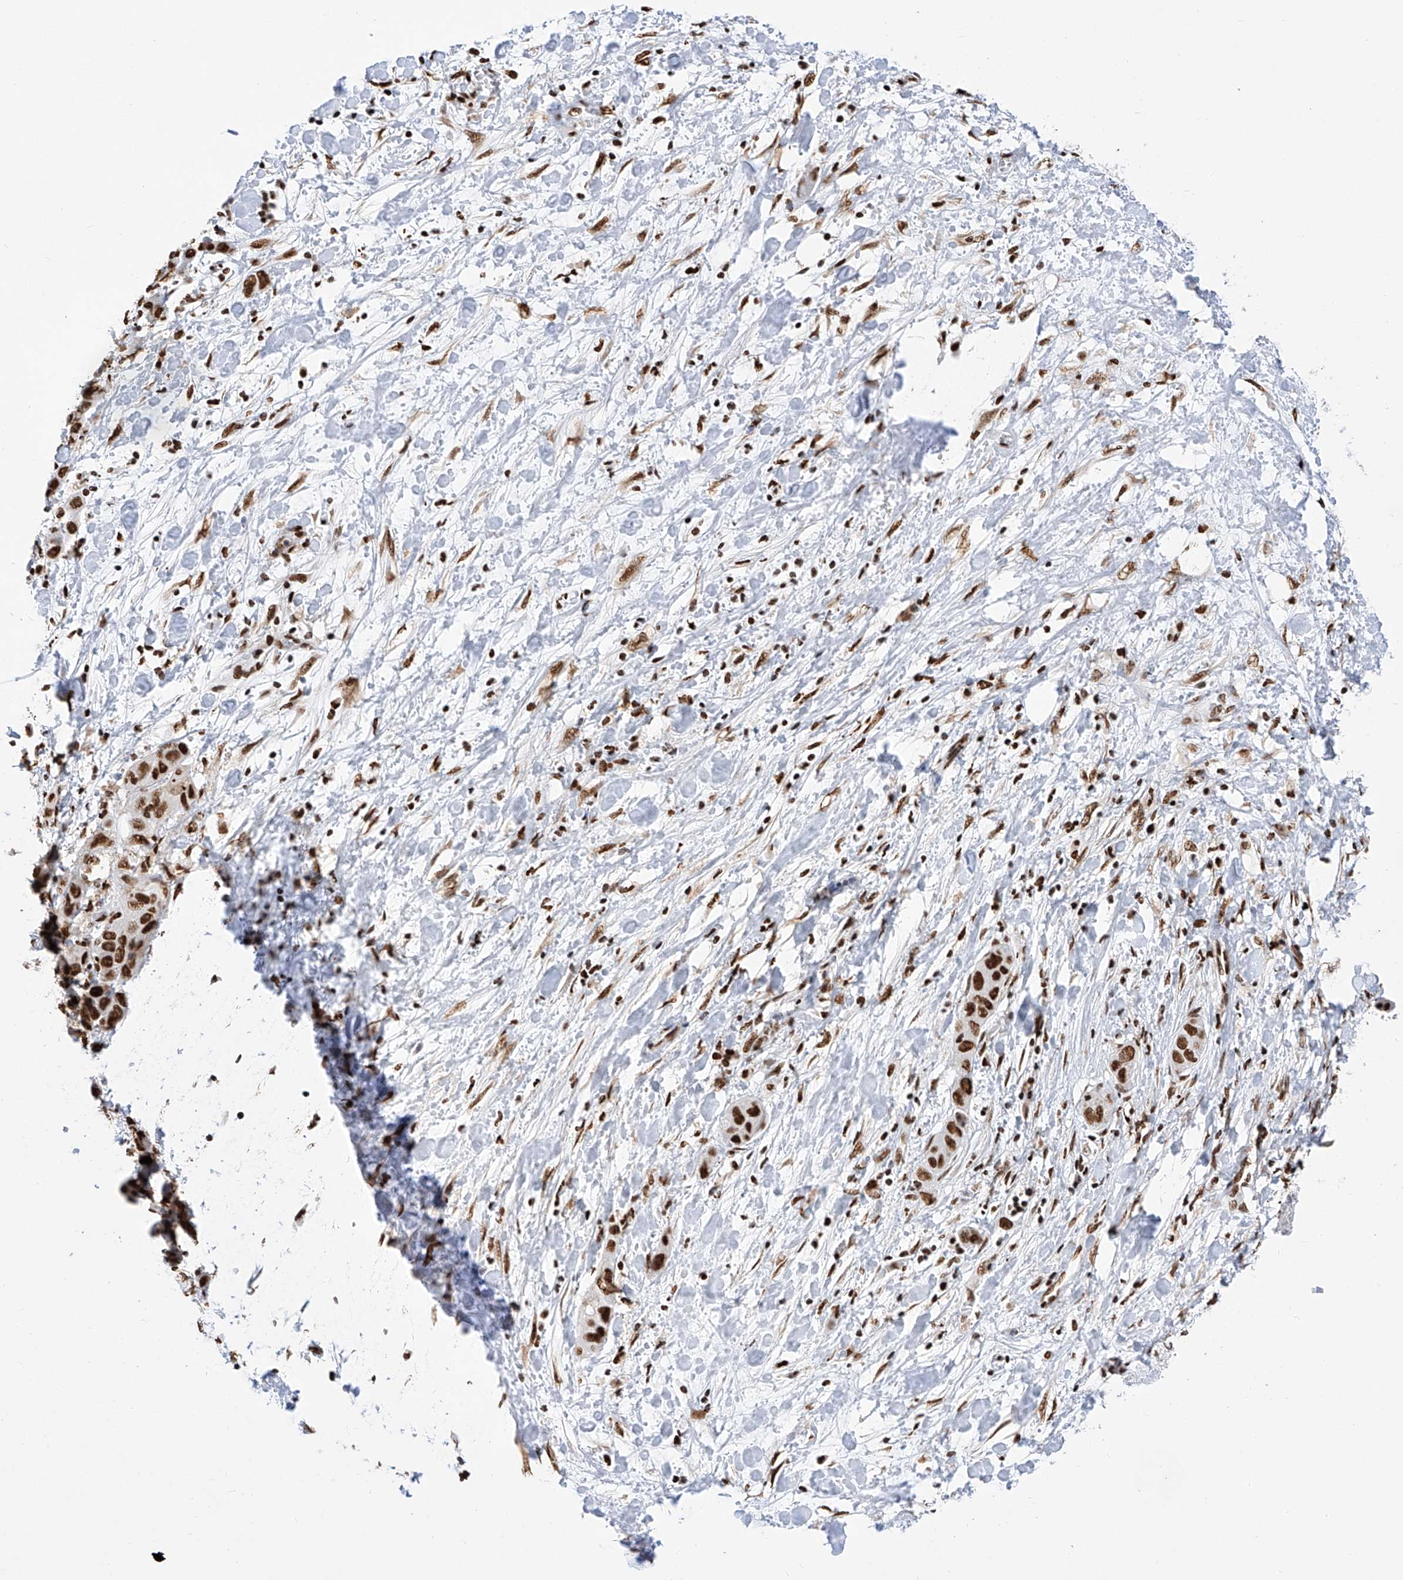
{"staining": {"intensity": "strong", "quantity": ">75%", "location": "nuclear"}, "tissue": "liver cancer", "cell_type": "Tumor cells", "image_type": "cancer", "snomed": [{"axis": "morphology", "description": "Cholangiocarcinoma"}, {"axis": "topography", "description": "Liver"}], "caption": "A high amount of strong nuclear expression is present in about >75% of tumor cells in liver cholangiocarcinoma tissue. (DAB IHC, brown staining for protein, blue staining for nuclei).", "gene": "SRSF6", "patient": {"sex": "female", "age": 52}}